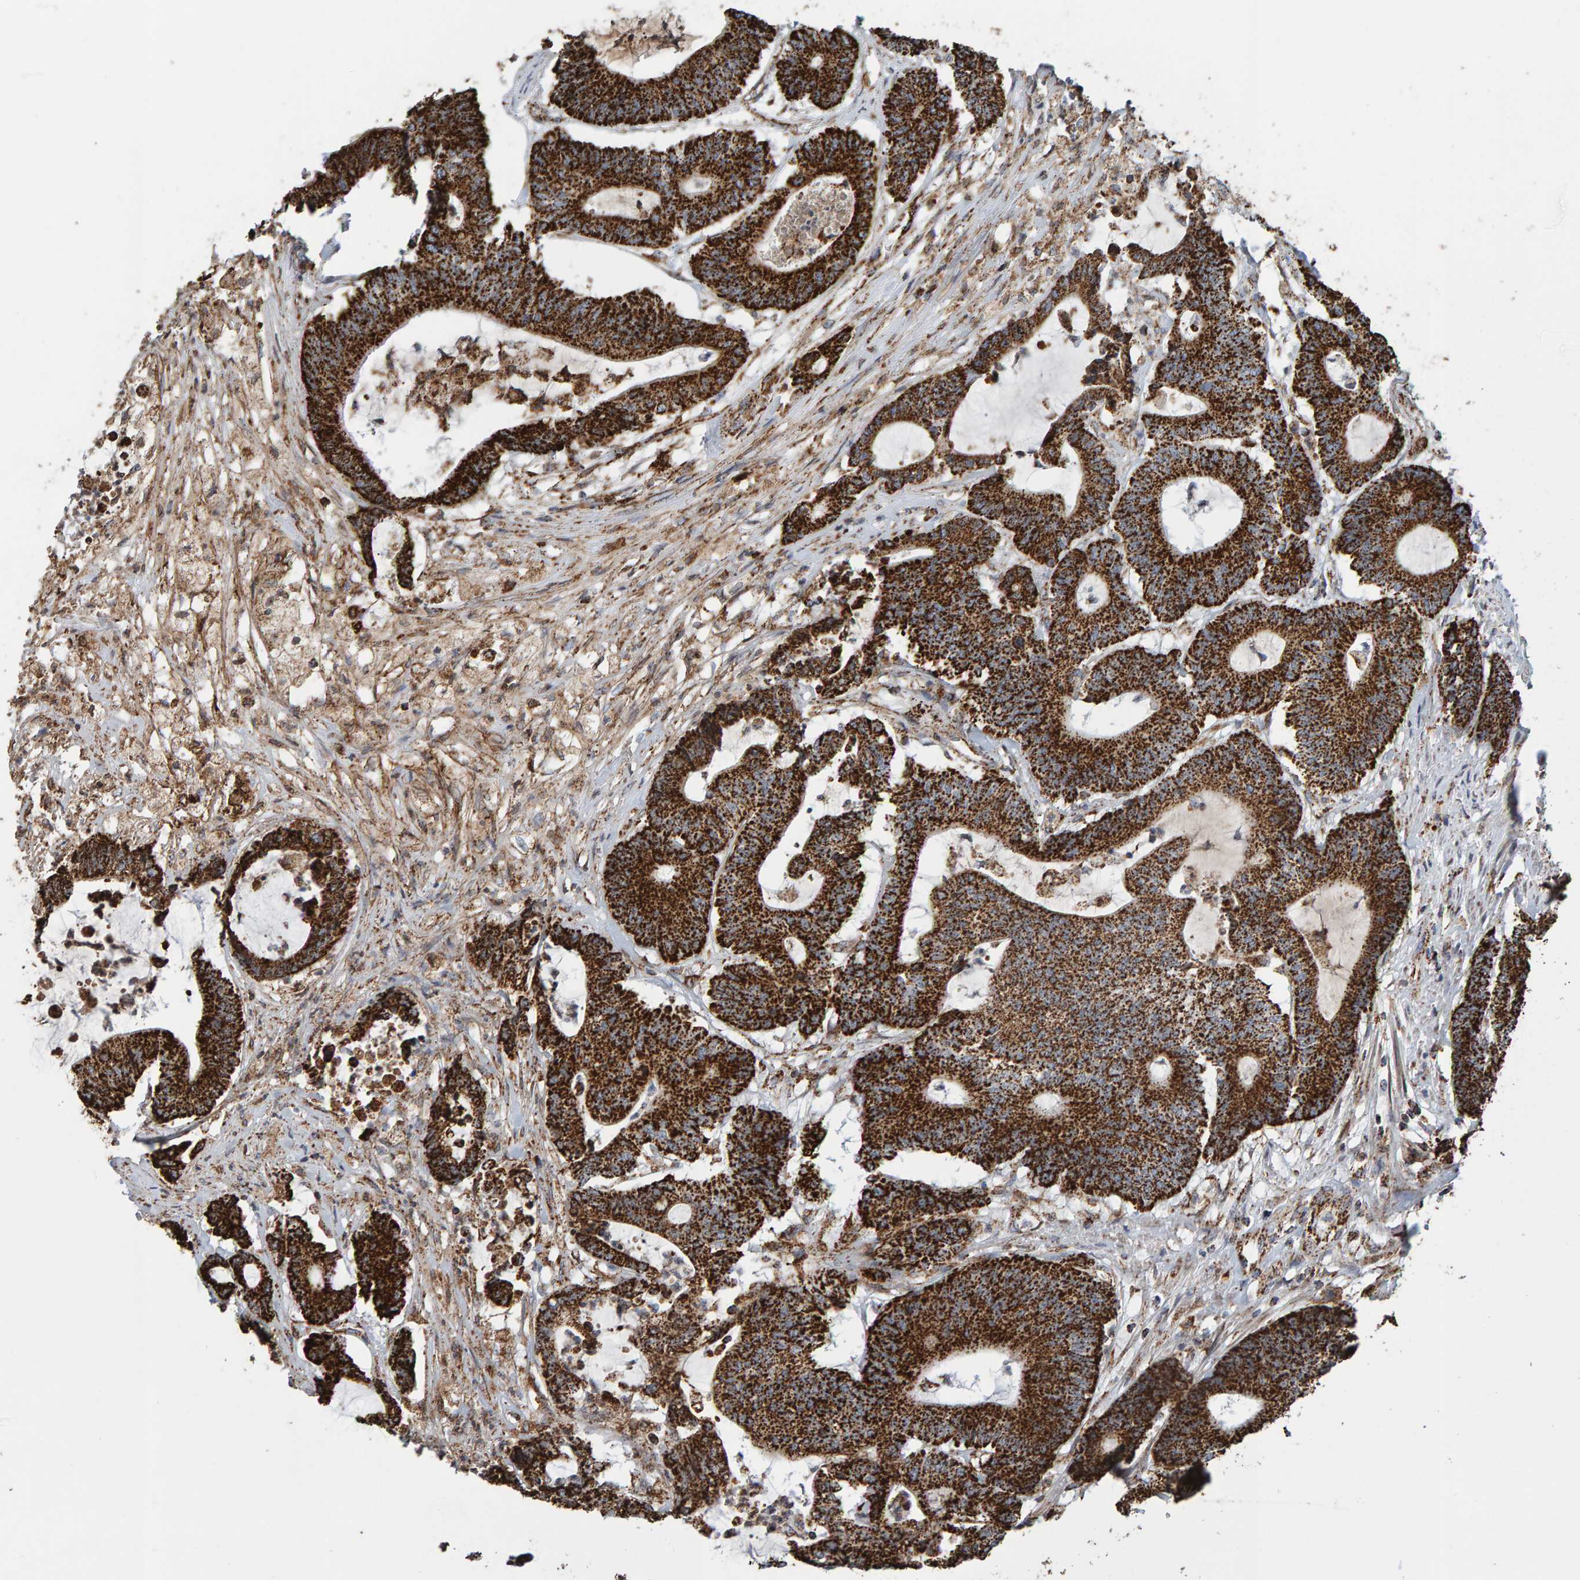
{"staining": {"intensity": "strong", "quantity": ">75%", "location": "cytoplasmic/membranous"}, "tissue": "colorectal cancer", "cell_type": "Tumor cells", "image_type": "cancer", "snomed": [{"axis": "morphology", "description": "Adenocarcinoma, NOS"}, {"axis": "topography", "description": "Colon"}], "caption": "Human colorectal cancer stained for a protein (brown) reveals strong cytoplasmic/membranous positive expression in approximately >75% of tumor cells.", "gene": "MRPL45", "patient": {"sex": "female", "age": 84}}